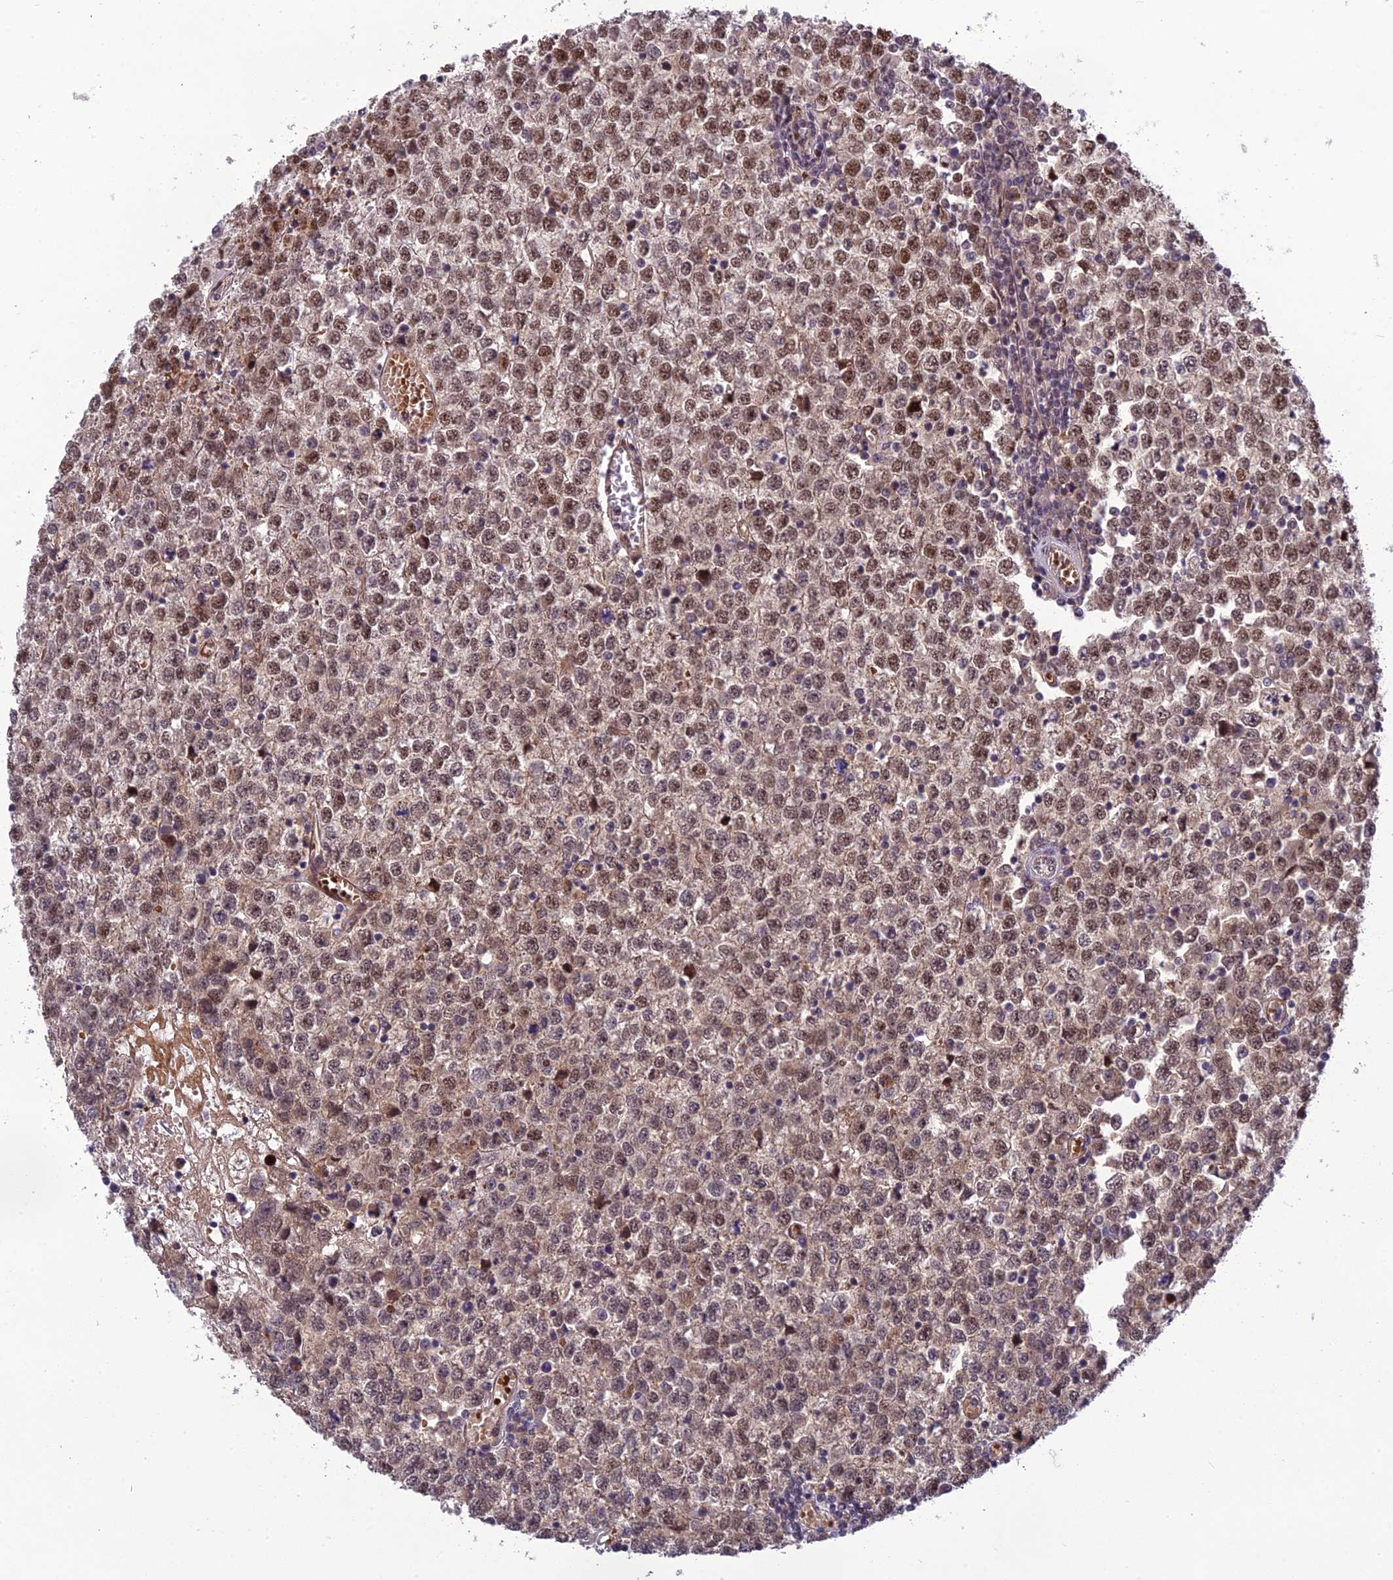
{"staining": {"intensity": "moderate", "quantity": ">75%", "location": "cytoplasmic/membranous,nuclear"}, "tissue": "testis cancer", "cell_type": "Tumor cells", "image_type": "cancer", "snomed": [{"axis": "morphology", "description": "Seminoma, NOS"}, {"axis": "topography", "description": "Testis"}], "caption": "Immunohistochemical staining of testis seminoma reveals medium levels of moderate cytoplasmic/membranous and nuclear protein expression in approximately >75% of tumor cells.", "gene": "RANBP3", "patient": {"sex": "male", "age": 65}}